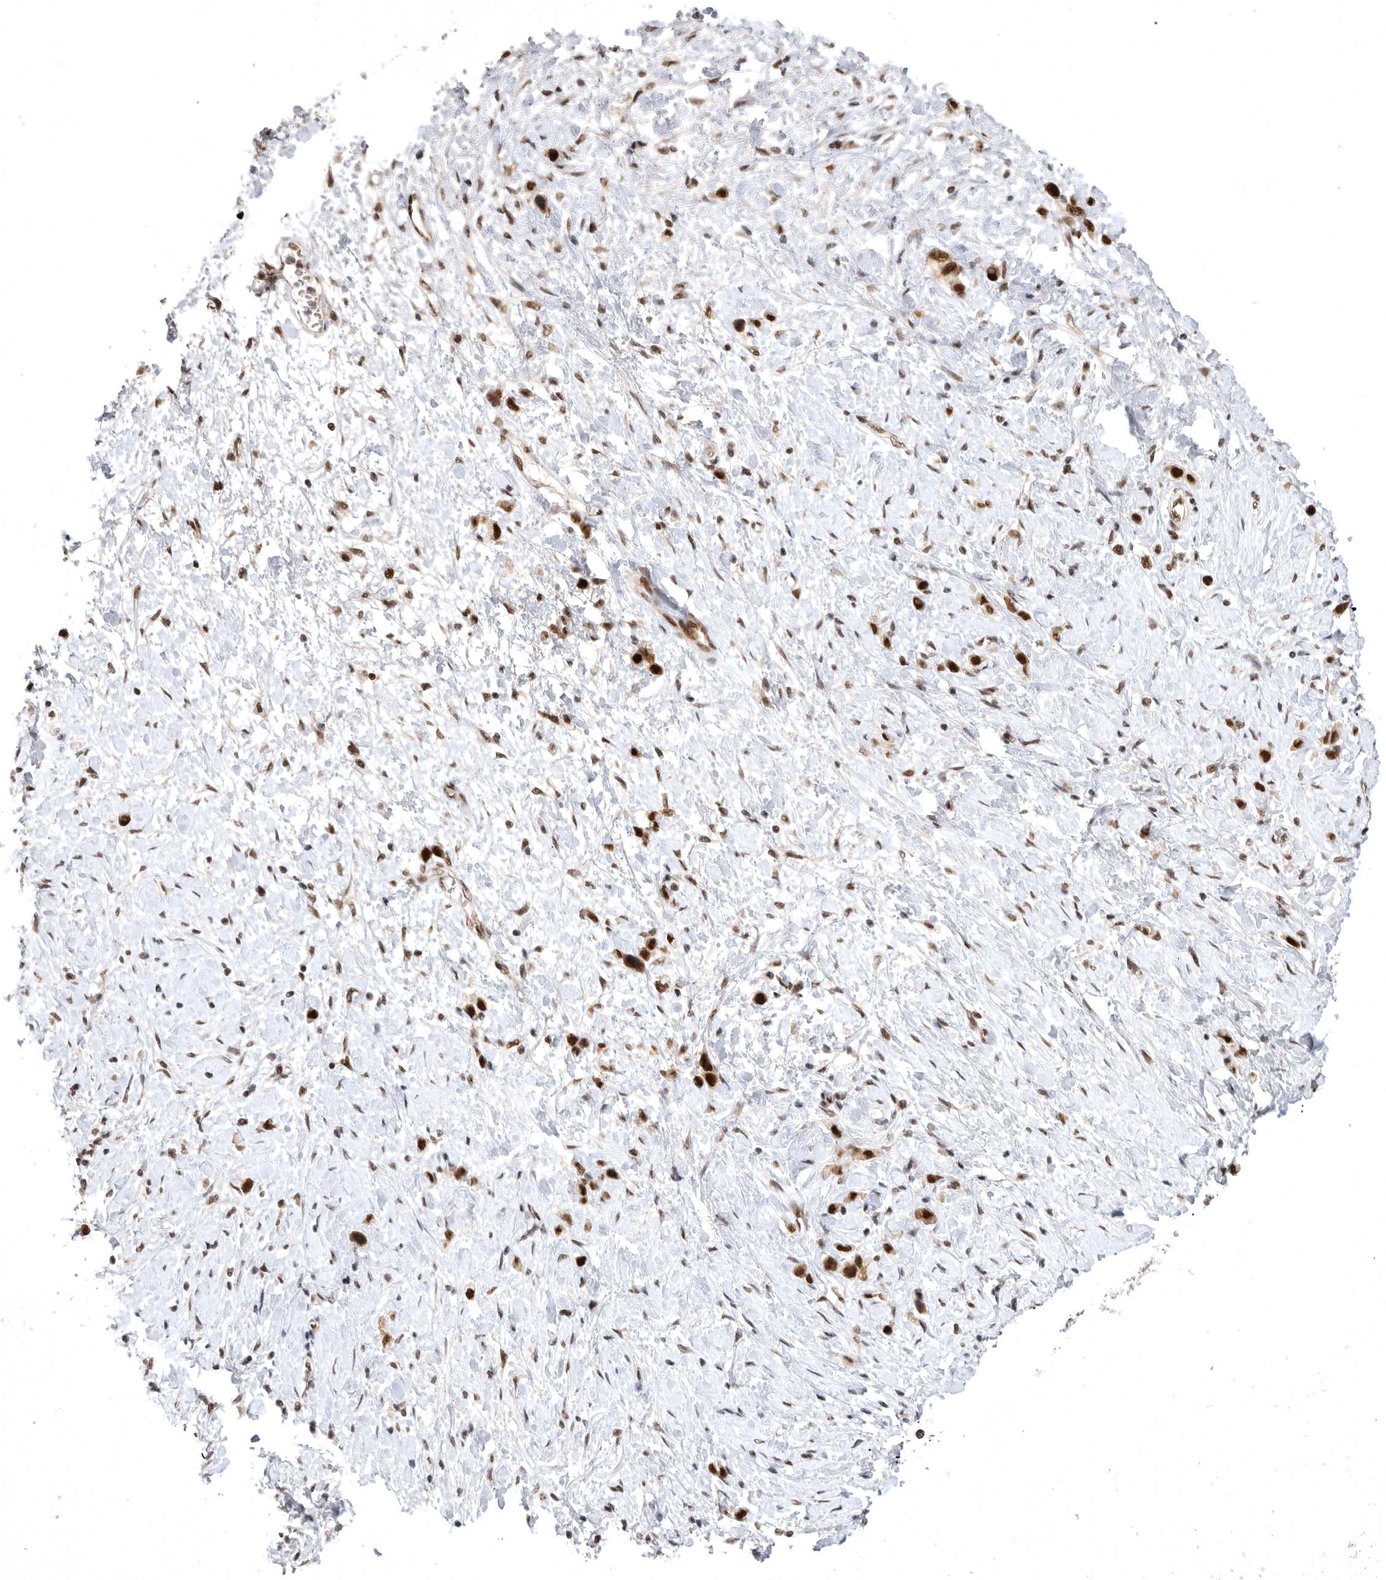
{"staining": {"intensity": "strong", "quantity": ">75%", "location": "nuclear"}, "tissue": "stomach cancer", "cell_type": "Tumor cells", "image_type": "cancer", "snomed": [{"axis": "morphology", "description": "Adenocarcinoma, NOS"}, {"axis": "topography", "description": "Stomach"}], "caption": "A high-resolution image shows immunohistochemistry staining of adenocarcinoma (stomach), which reveals strong nuclear positivity in about >75% of tumor cells.", "gene": "ZNF830", "patient": {"sex": "female", "age": 65}}